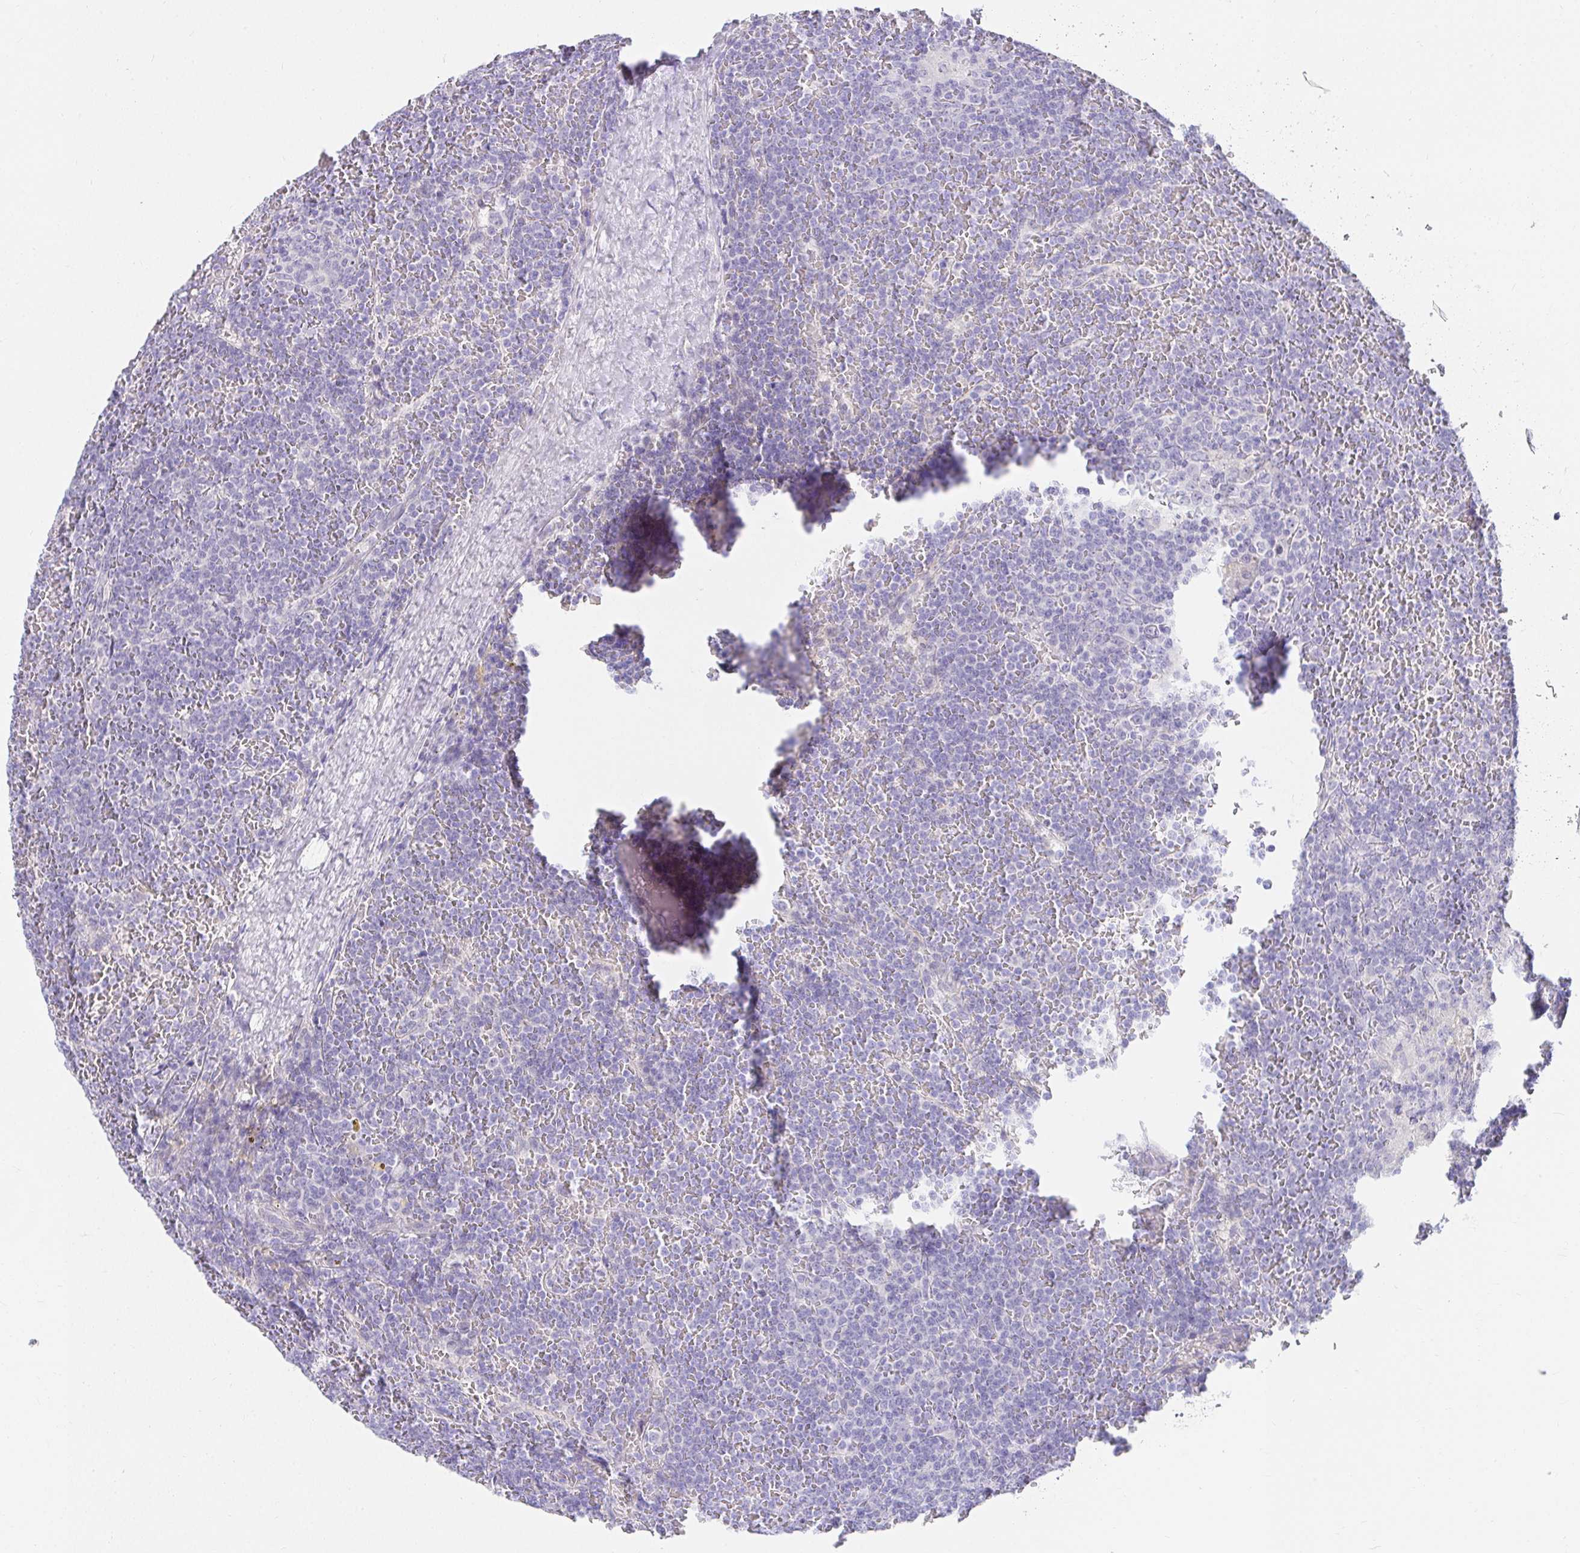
{"staining": {"intensity": "negative", "quantity": "none", "location": "none"}, "tissue": "lymphoma", "cell_type": "Tumor cells", "image_type": "cancer", "snomed": [{"axis": "morphology", "description": "Malignant lymphoma, non-Hodgkin's type, Low grade"}, {"axis": "topography", "description": "Spleen"}], "caption": "This is a photomicrograph of immunohistochemistry (IHC) staining of lymphoma, which shows no positivity in tumor cells.", "gene": "VGLL1", "patient": {"sex": "female", "age": 19}}